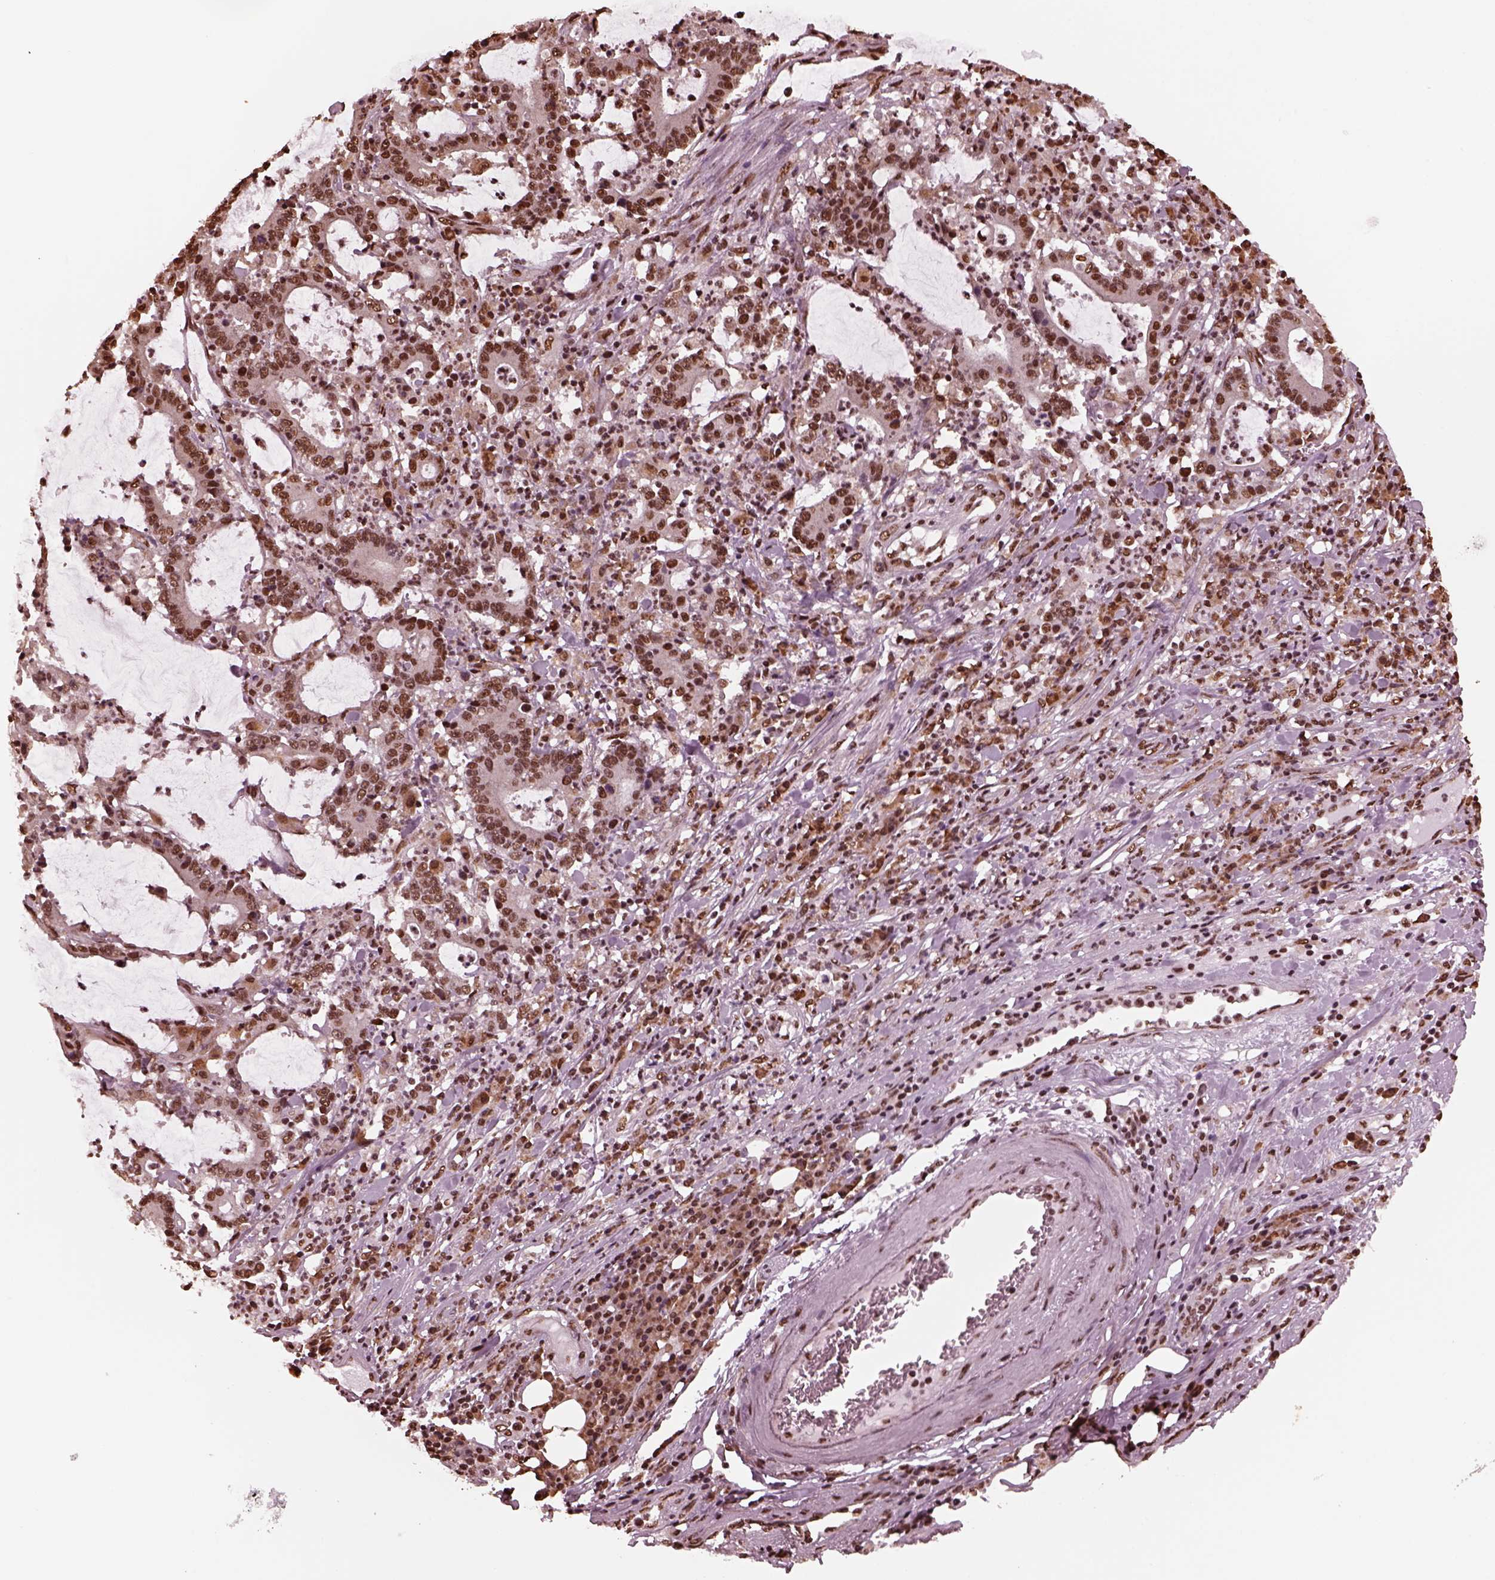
{"staining": {"intensity": "strong", "quantity": "25%-75%", "location": "nuclear"}, "tissue": "stomach cancer", "cell_type": "Tumor cells", "image_type": "cancer", "snomed": [{"axis": "morphology", "description": "Adenocarcinoma, NOS"}, {"axis": "topography", "description": "Stomach, upper"}], "caption": "Tumor cells demonstrate high levels of strong nuclear staining in approximately 25%-75% of cells in human stomach adenocarcinoma. (Brightfield microscopy of DAB IHC at high magnification).", "gene": "NSD1", "patient": {"sex": "male", "age": 68}}